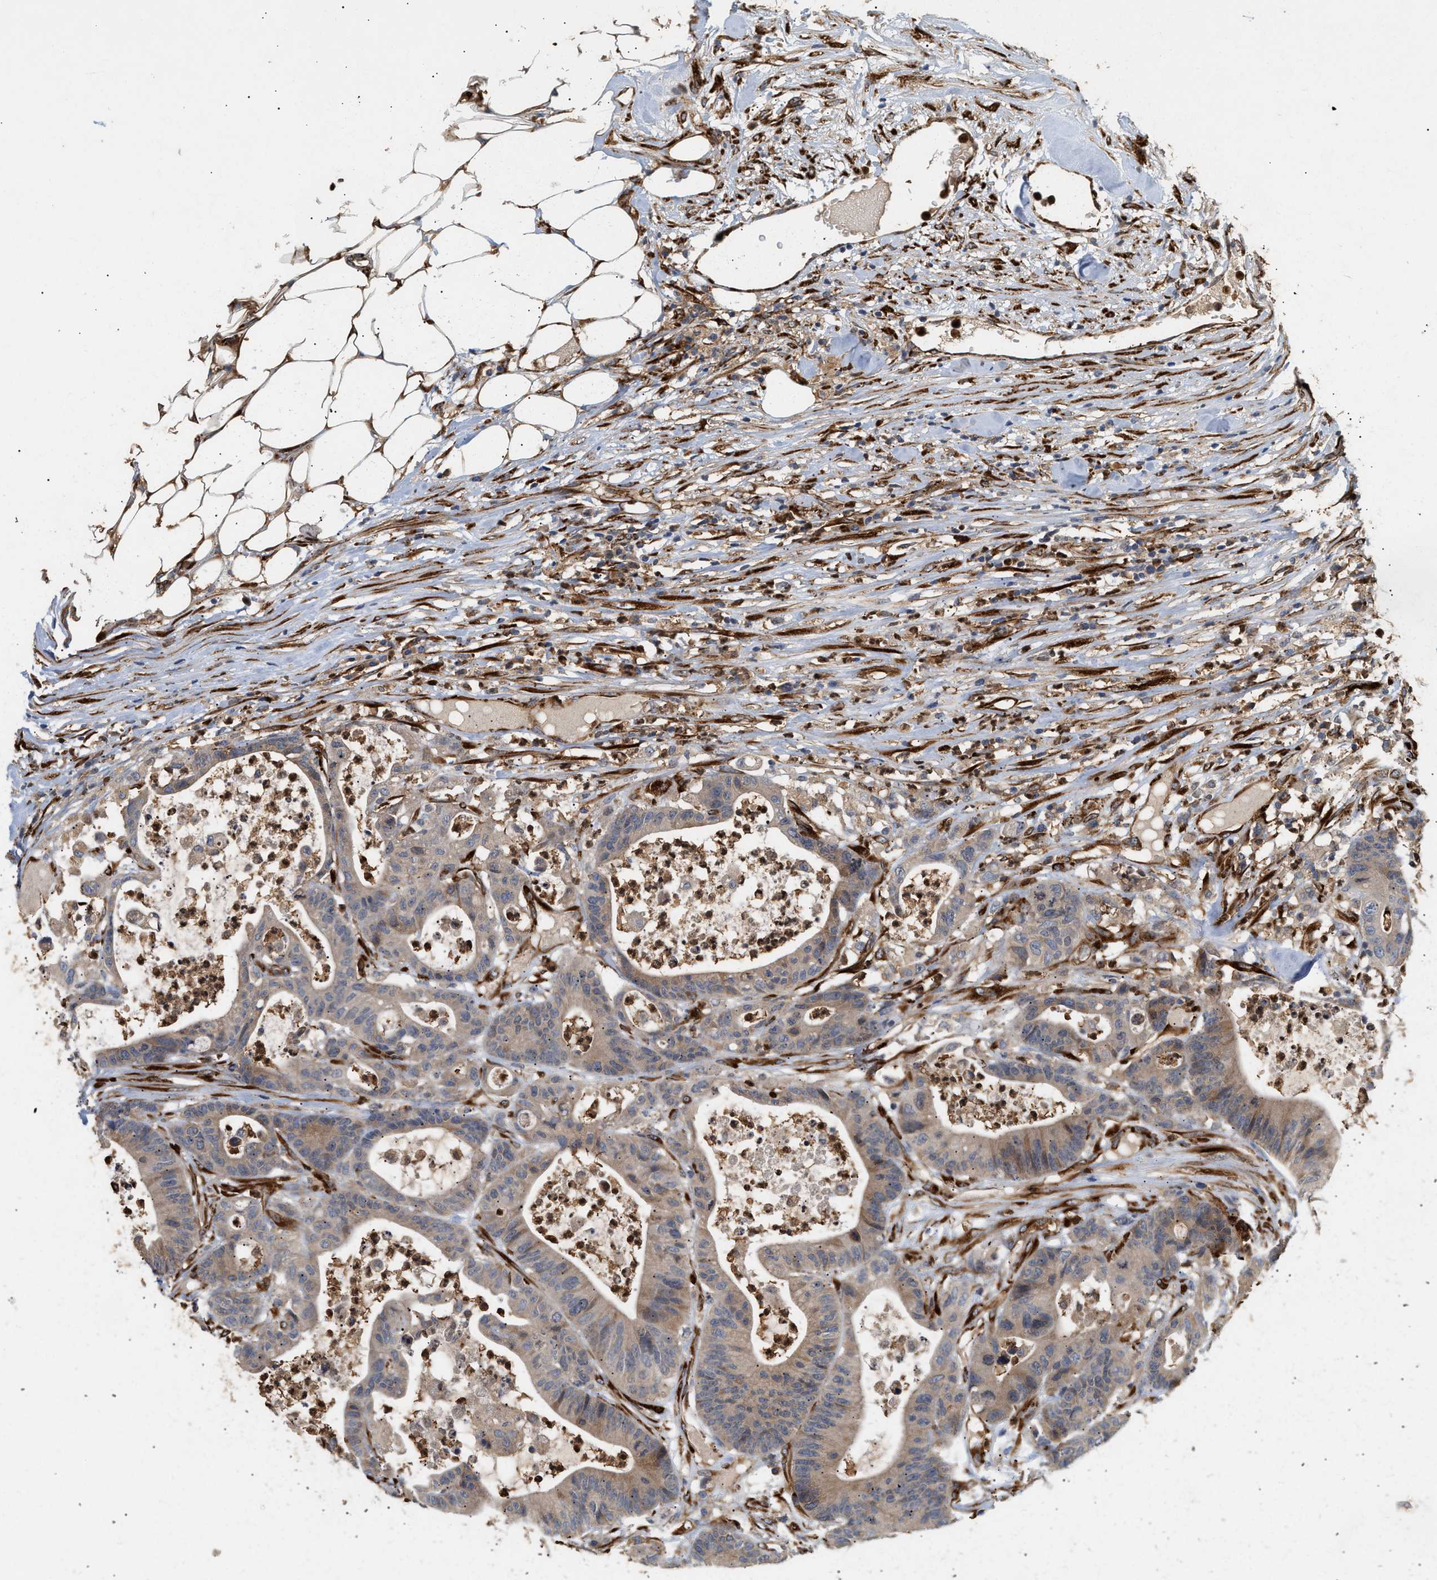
{"staining": {"intensity": "weak", "quantity": ">75%", "location": "cytoplasmic/membranous"}, "tissue": "colorectal cancer", "cell_type": "Tumor cells", "image_type": "cancer", "snomed": [{"axis": "morphology", "description": "Adenocarcinoma, NOS"}, {"axis": "topography", "description": "Colon"}], "caption": "IHC of colorectal adenocarcinoma shows low levels of weak cytoplasmic/membranous expression in about >75% of tumor cells.", "gene": "PLCD1", "patient": {"sex": "female", "age": 84}}